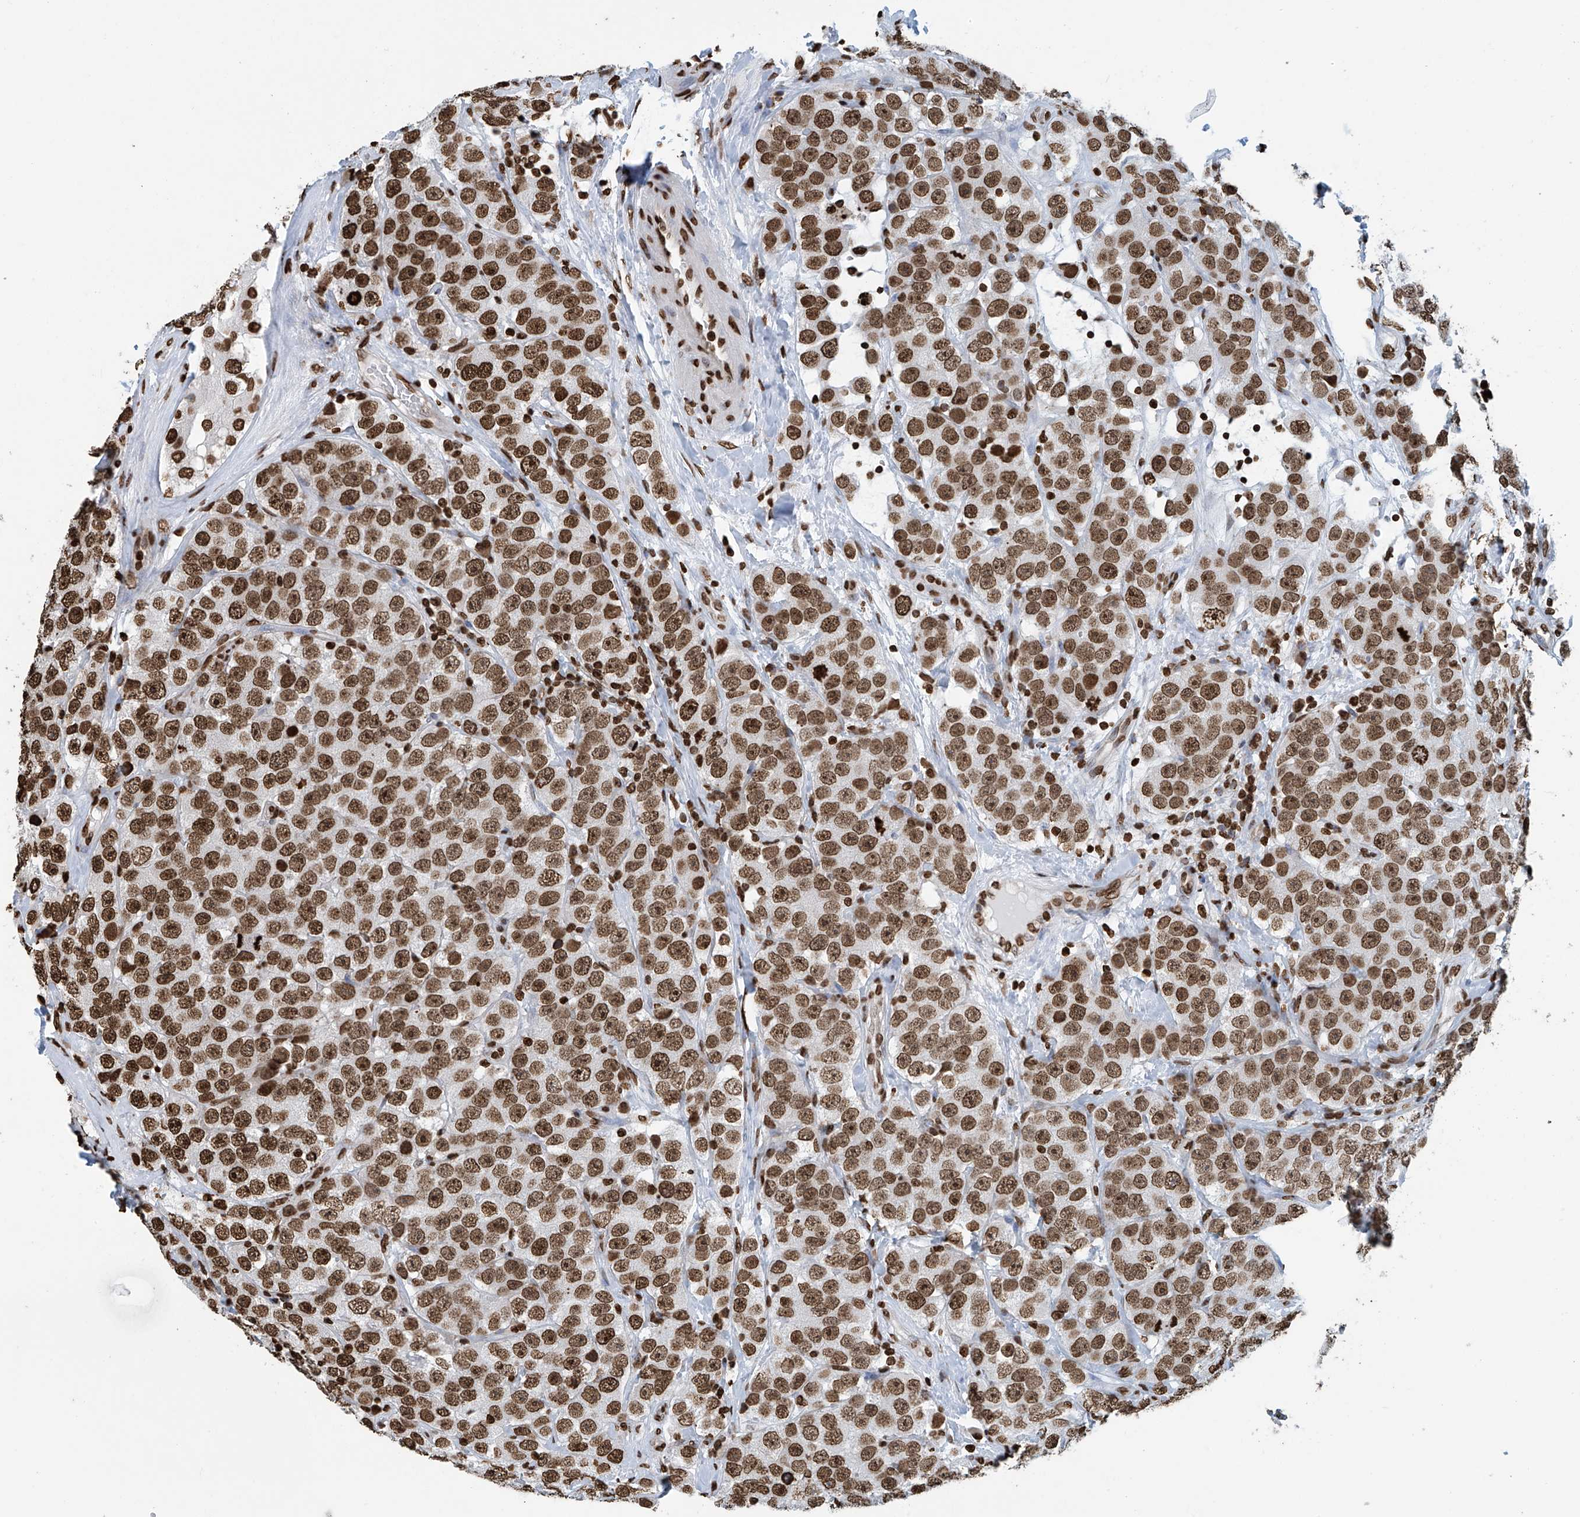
{"staining": {"intensity": "moderate", "quantity": ">75%", "location": "nuclear"}, "tissue": "testis cancer", "cell_type": "Tumor cells", "image_type": "cancer", "snomed": [{"axis": "morphology", "description": "Seminoma, NOS"}, {"axis": "topography", "description": "Testis"}], "caption": "Human testis cancer (seminoma) stained with a protein marker reveals moderate staining in tumor cells.", "gene": "DPPA2", "patient": {"sex": "male", "age": 28}}